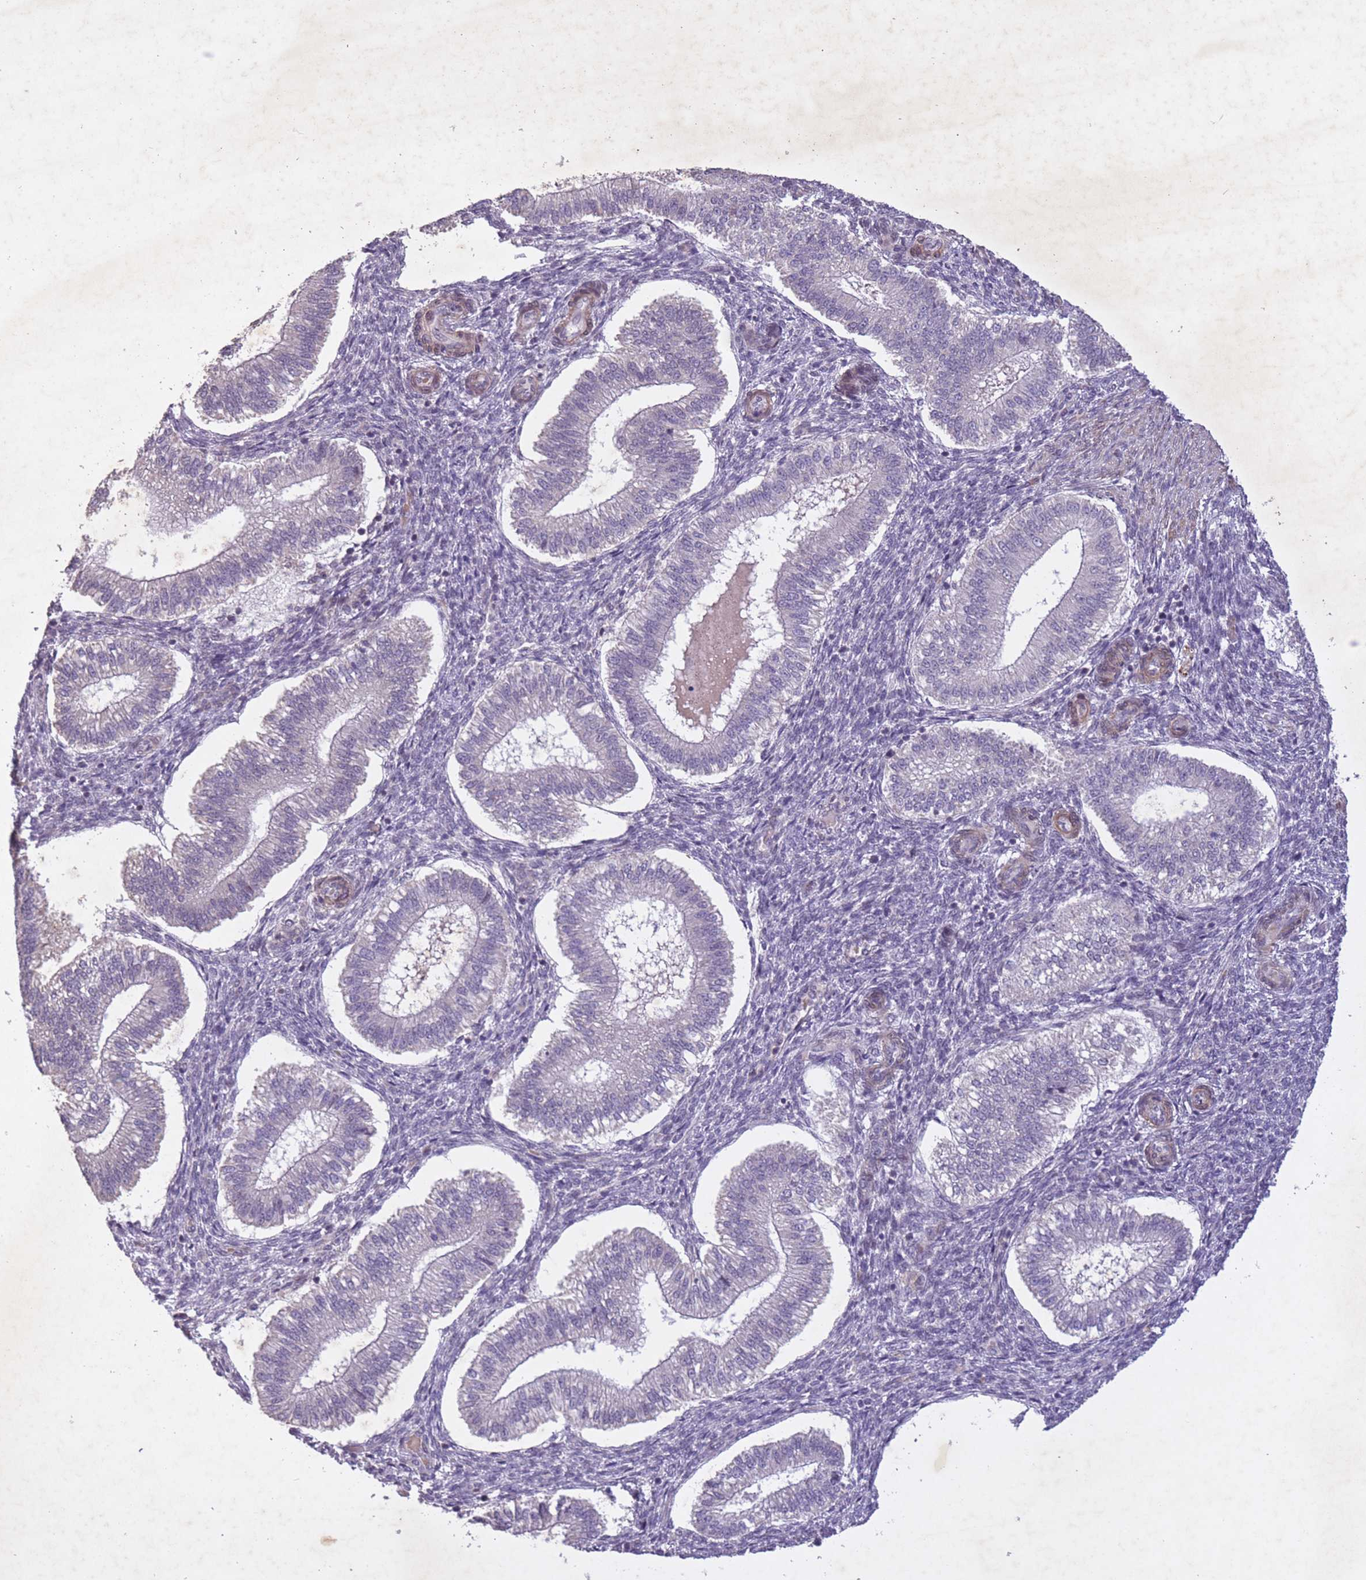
{"staining": {"intensity": "negative", "quantity": "none", "location": "none"}, "tissue": "endometrium", "cell_type": "Cells in endometrial stroma", "image_type": "normal", "snomed": [{"axis": "morphology", "description": "Normal tissue, NOS"}, {"axis": "topography", "description": "Endometrium"}], "caption": "High power microscopy micrograph of an immunohistochemistry (IHC) photomicrograph of benign endometrium, revealing no significant positivity in cells in endometrial stroma. Brightfield microscopy of immunohistochemistry stained with DAB (3,3'-diaminobenzidine) (brown) and hematoxylin (blue), captured at high magnification.", "gene": "CBX6", "patient": {"sex": "female", "age": 25}}